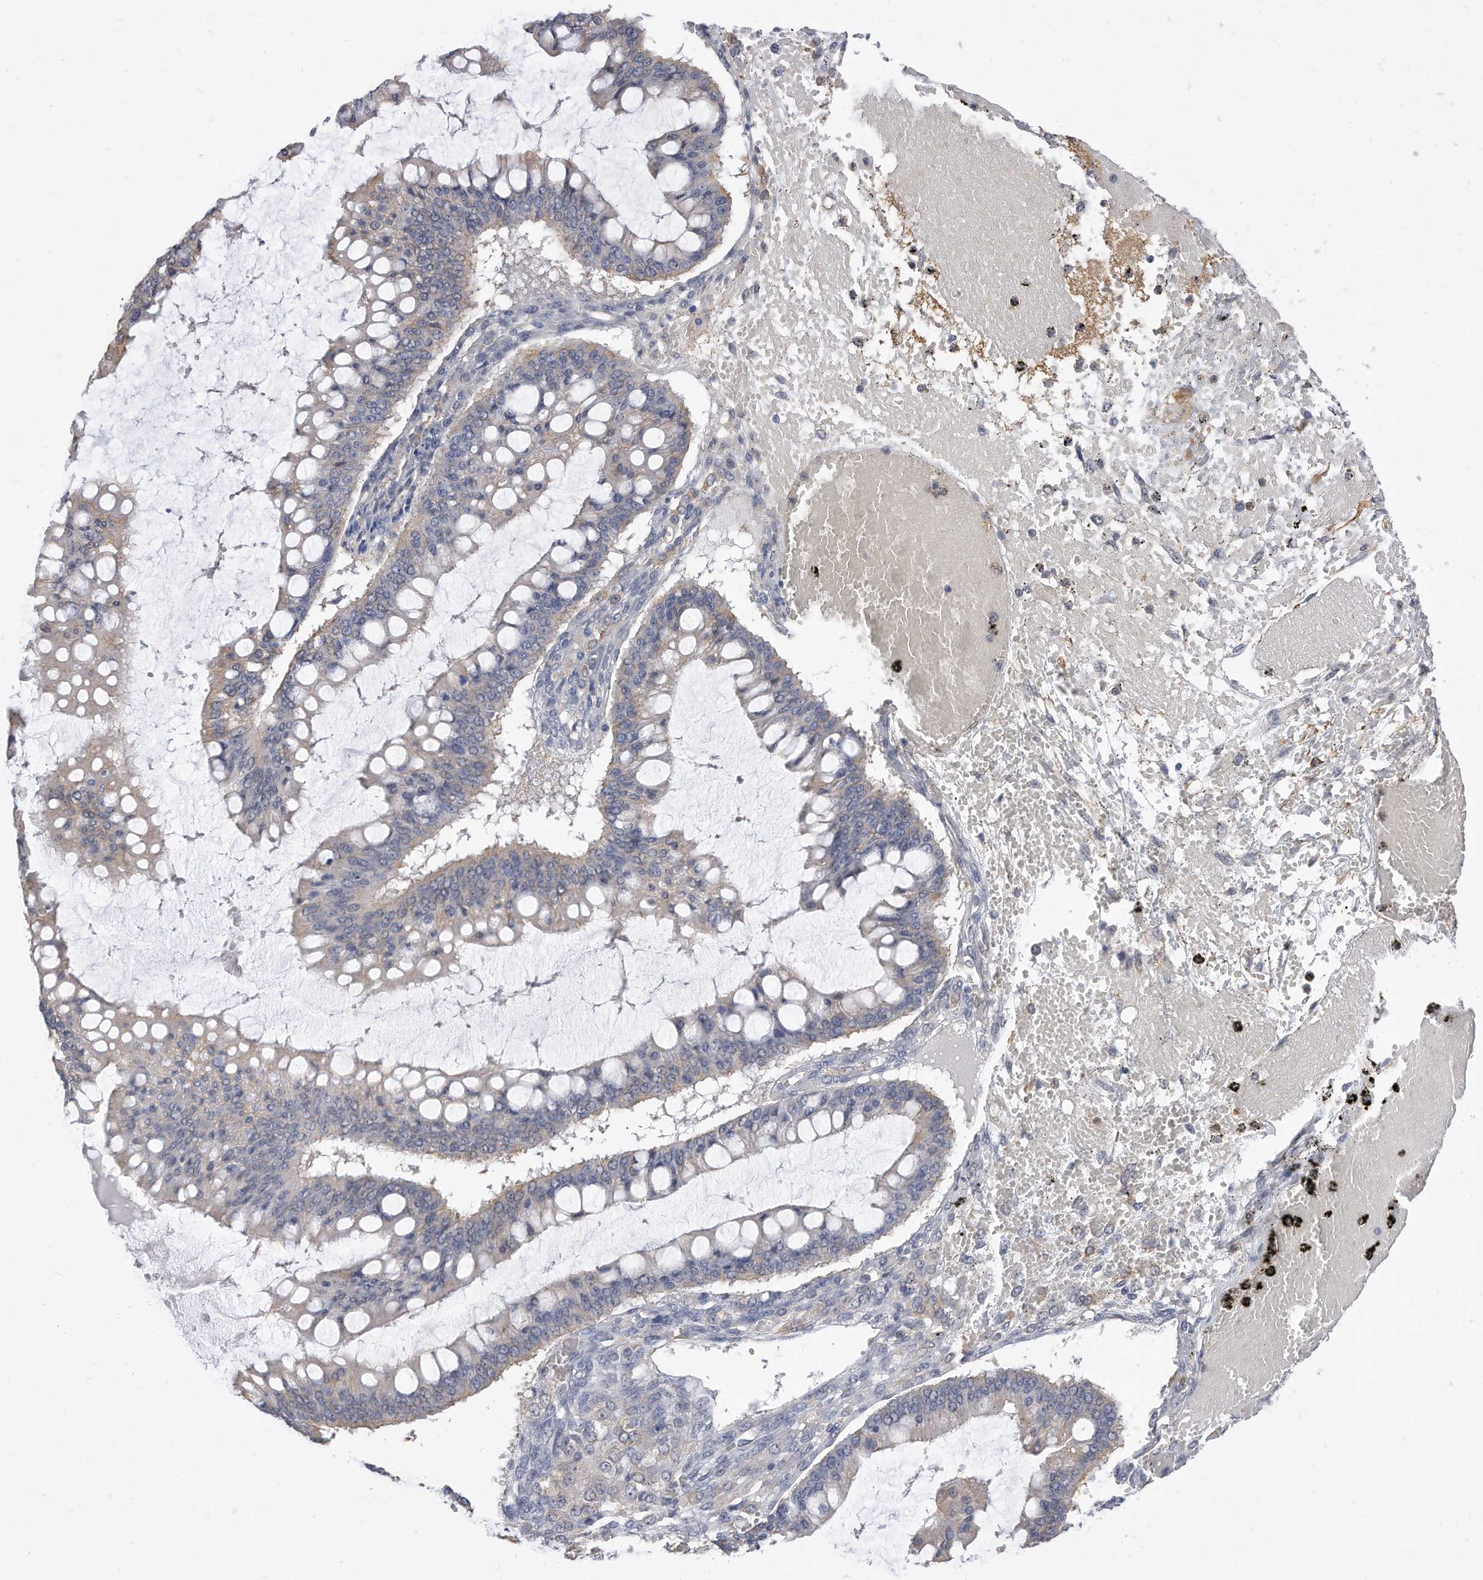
{"staining": {"intensity": "weak", "quantity": "<25%", "location": "cytoplasmic/membranous"}, "tissue": "ovarian cancer", "cell_type": "Tumor cells", "image_type": "cancer", "snomed": [{"axis": "morphology", "description": "Cystadenocarcinoma, mucinous, NOS"}, {"axis": "topography", "description": "Ovary"}], "caption": "The immunohistochemistry image has no significant expression in tumor cells of ovarian mucinous cystadenocarcinoma tissue.", "gene": "TCP1", "patient": {"sex": "female", "age": 73}}